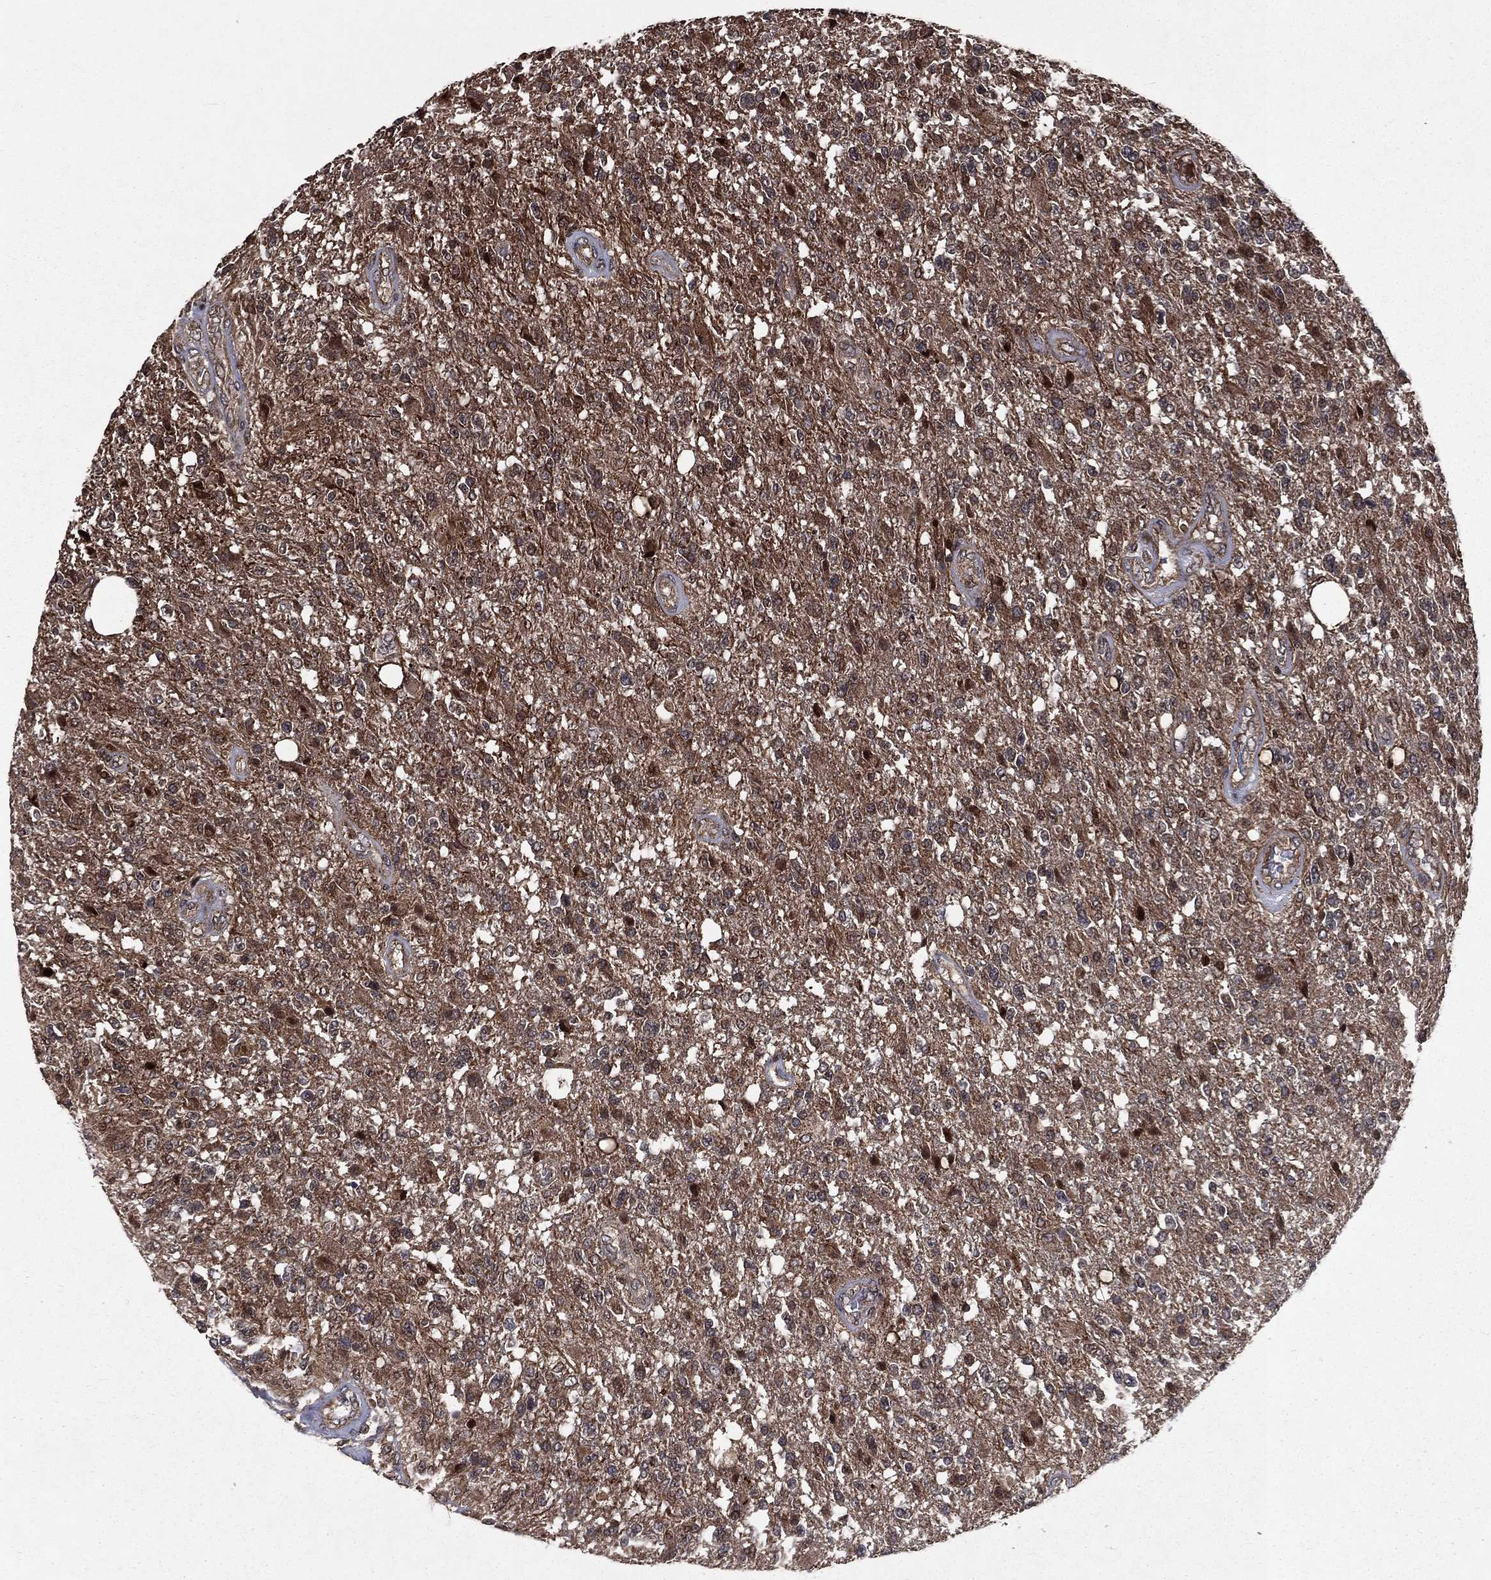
{"staining": {"intensity": "weak", "quantity": "25%-75%", "location": "cytoplasmic/membranous"}, "tissue": "glioma", "cell_type": "Tumor cells", "image_type": "cancer", "snomed": [{"axis": "morphology", "description": "Glioma, malignant, High grade"}, {"axis": "topography", "description": "Brain"}], "caption": "Immunohistochemistry histopathology image of neoplastic tissue: human malignant glioma (high-grade) stained using IHC demonstrates low levels of weak protein expression localized specifically in the cytoplasmic/membranous of tumor cells, appearing as a cytoplasmic/membranous brown color.", "gene": "LENG8", "patient": {"sex": "male", "age": 56}}